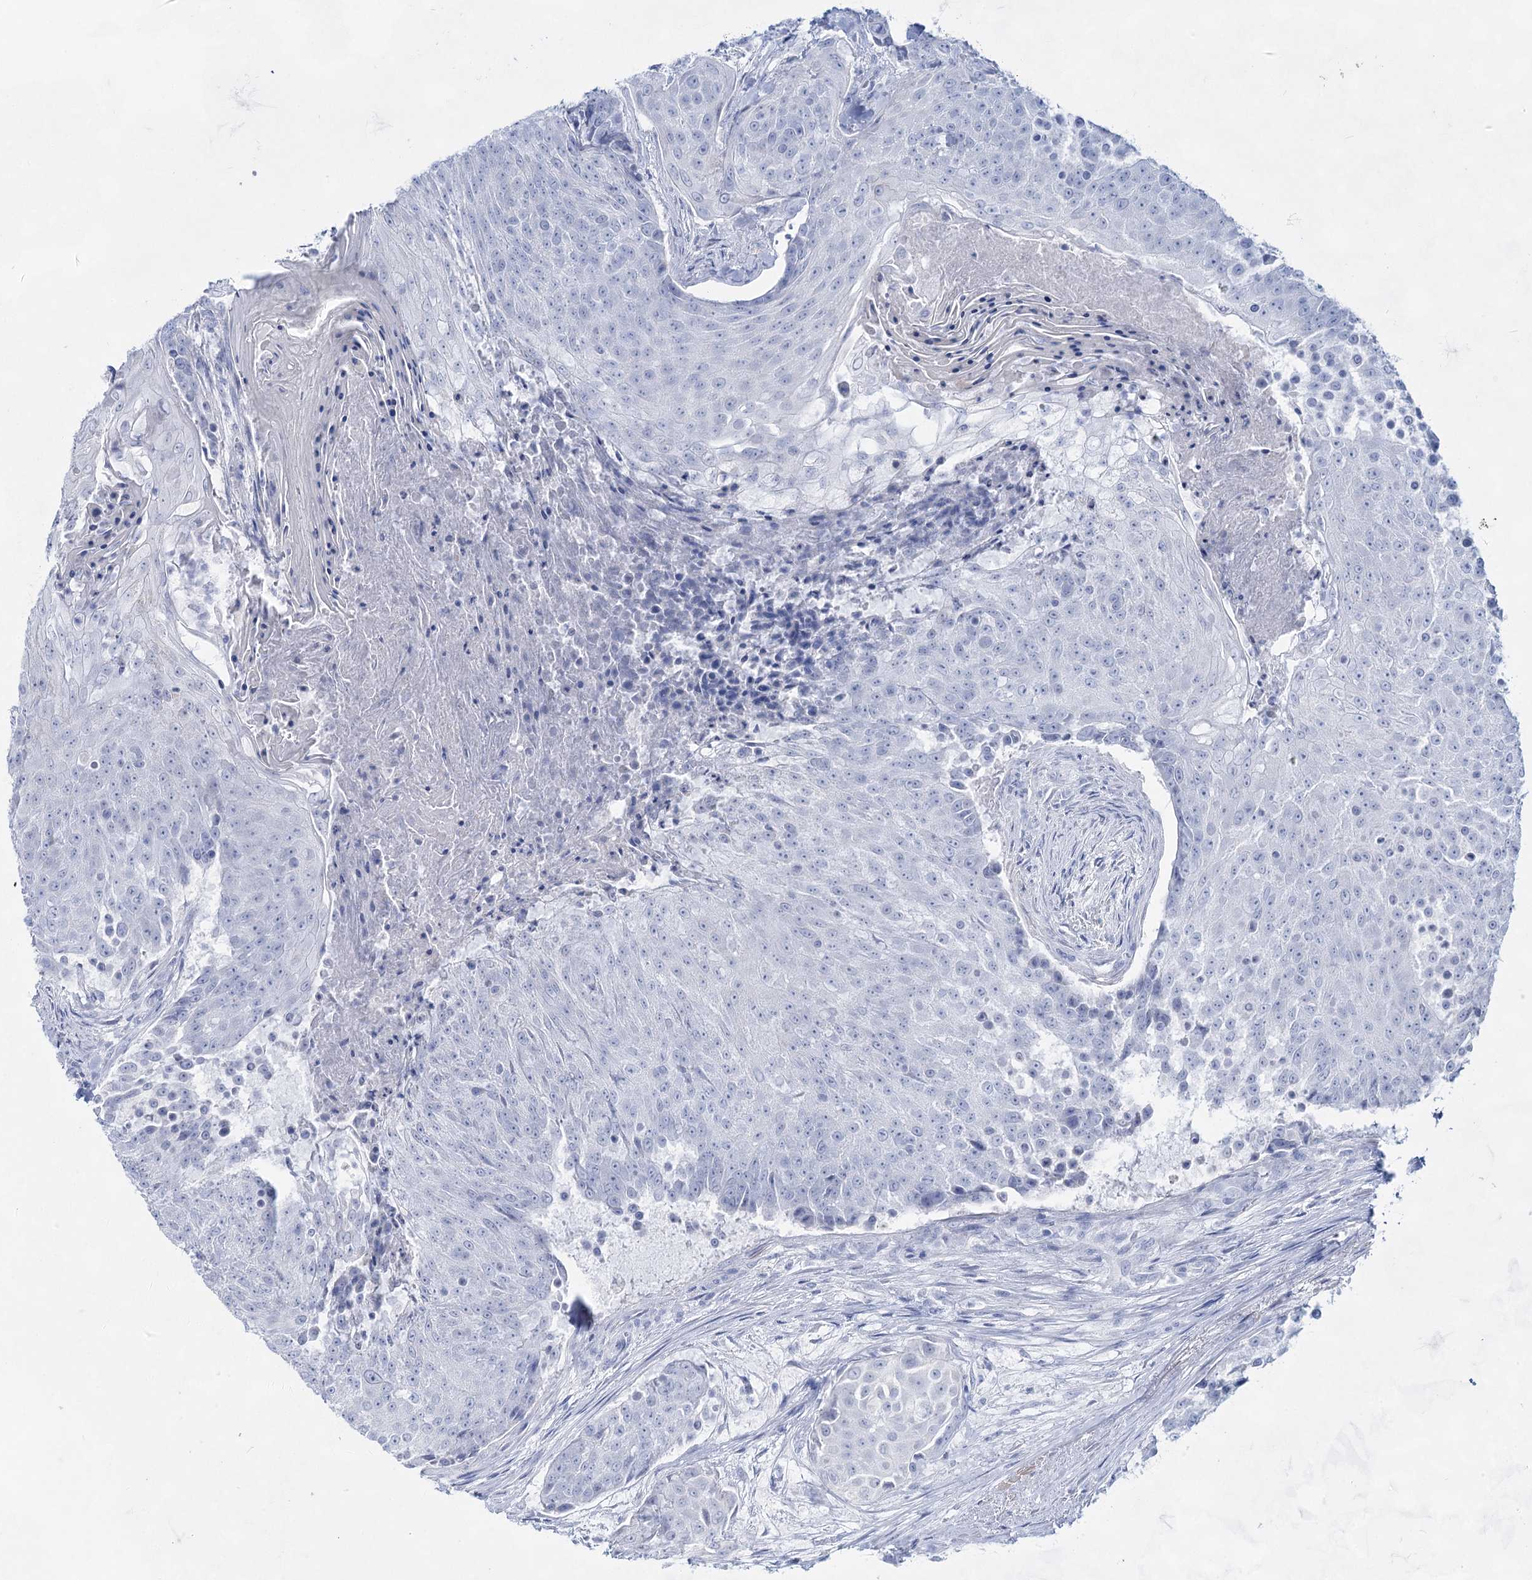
{"staining": {"intensity": "negative", "quantity": "none", "location": "none"}, "tissue": "urothelial cancer", "cell_type": "Tumor cells", "image_type": "cancer", "snomed": [{"axis": "morphology", "description": "Urothelial carcinoma, High grade"}, {"axis": "topography", "description": "Urinary bladder"}], "caption": "IHC histopathology image of neoplastic tissue: human urothelial cancer stained with DAB (3,3'-diaminobenzidine) demonstrates no significant protein staining in tumor cells.", "gene": "ACRV1", "patient": {"sex": "female", "age": 63}}